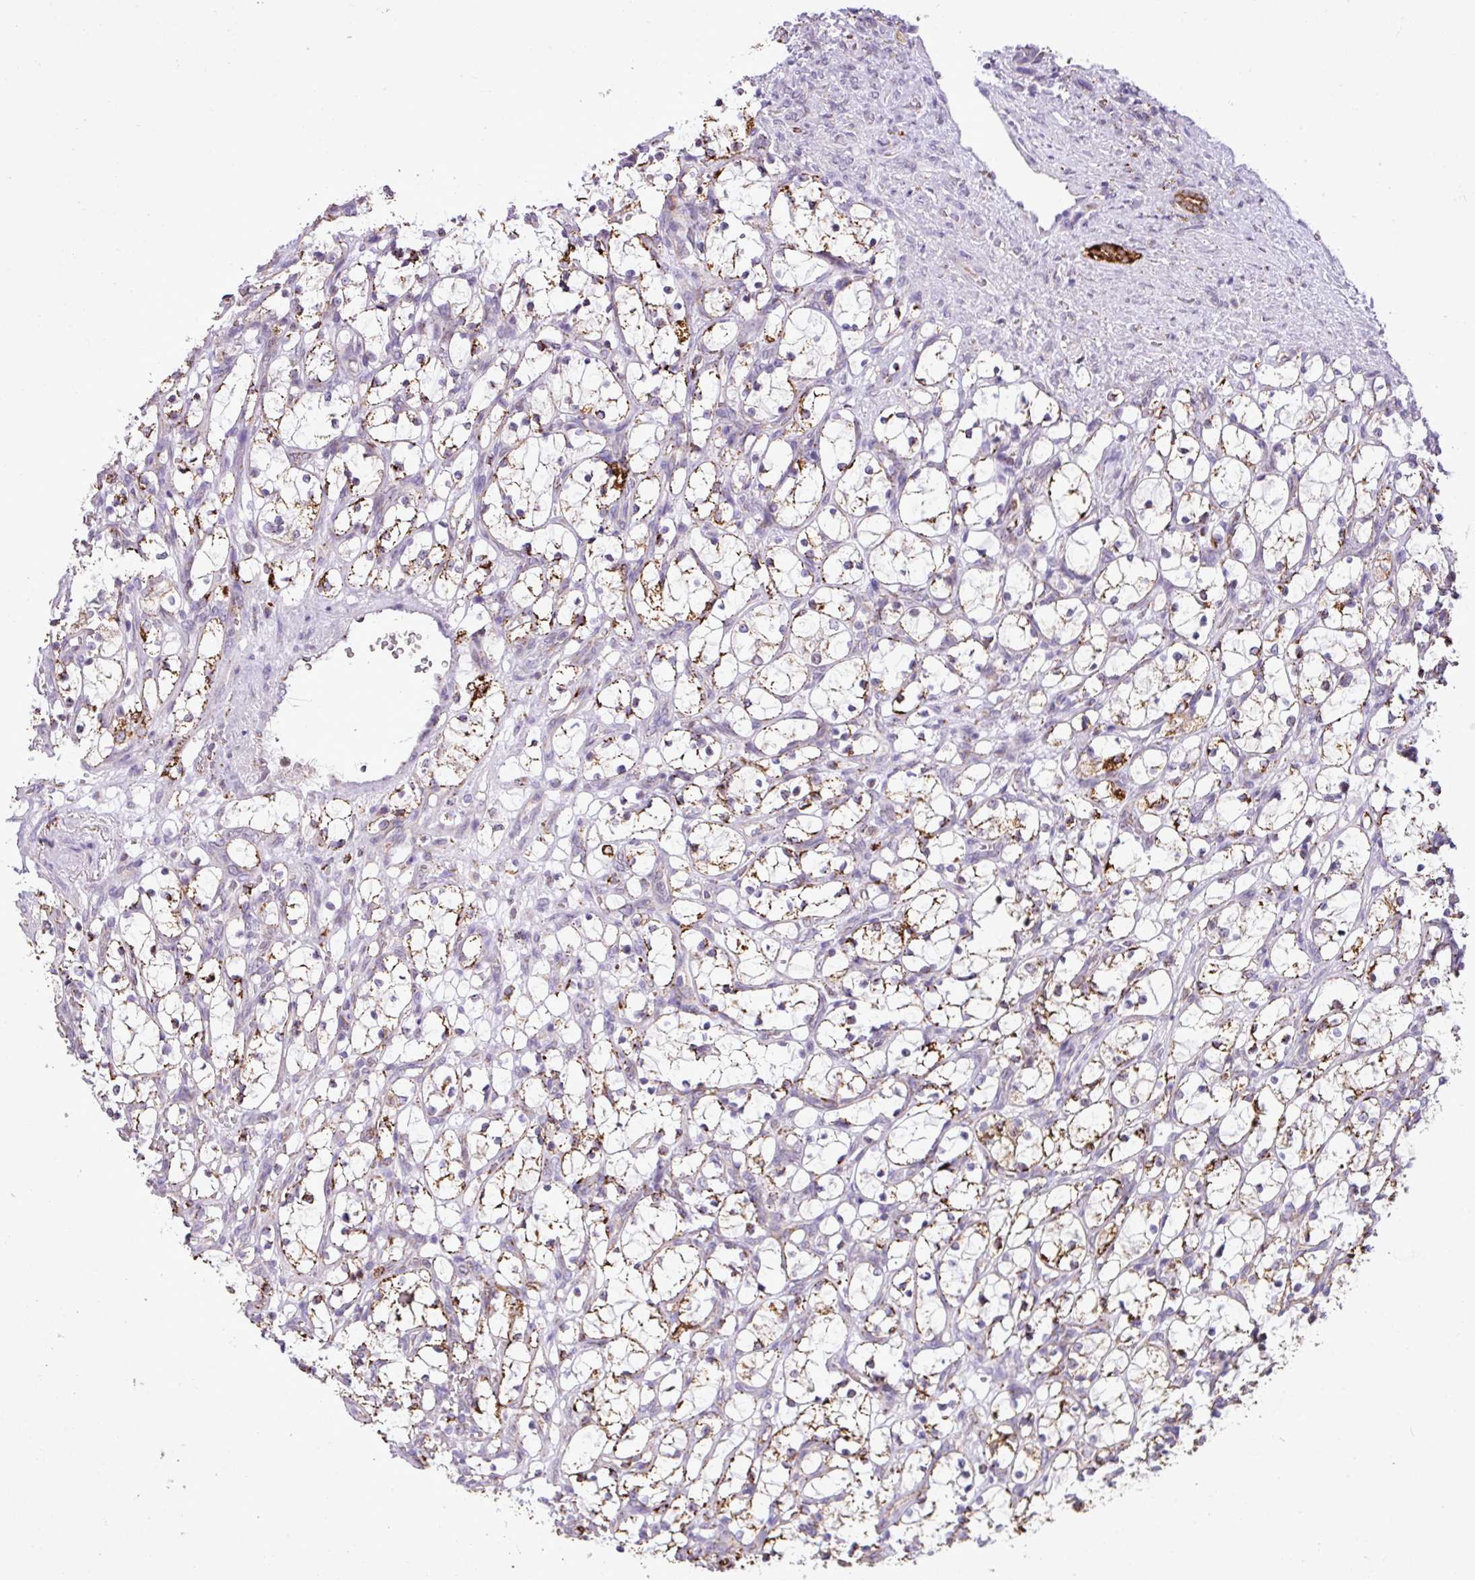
{"staining": {"intensity": "strong", "quantity": "25%-75%", "location": "cytoplasmic/membranous"}, "tissue": "renal cancer", "cell_type": "Tumor cells", "image_type": "cancer", "snomed": [{"axis": "morphology", "description": "Adenocarcinoma, NOS"}, {"axis": "topography", "description": "Kidney"}], "caption": "The photomicrograph demonstrates immunohistochemical staining of renal cancer. There is strong cytoplasmic/membranous staining is present in about 25%-75% of tumor cells. (DAB (3,3'-diaminobenzidine) IHC, brown staining for protein, blue staining for nuclei).", "gene": "SGPP1", "patient": {"sex": "female", "age": 69}}